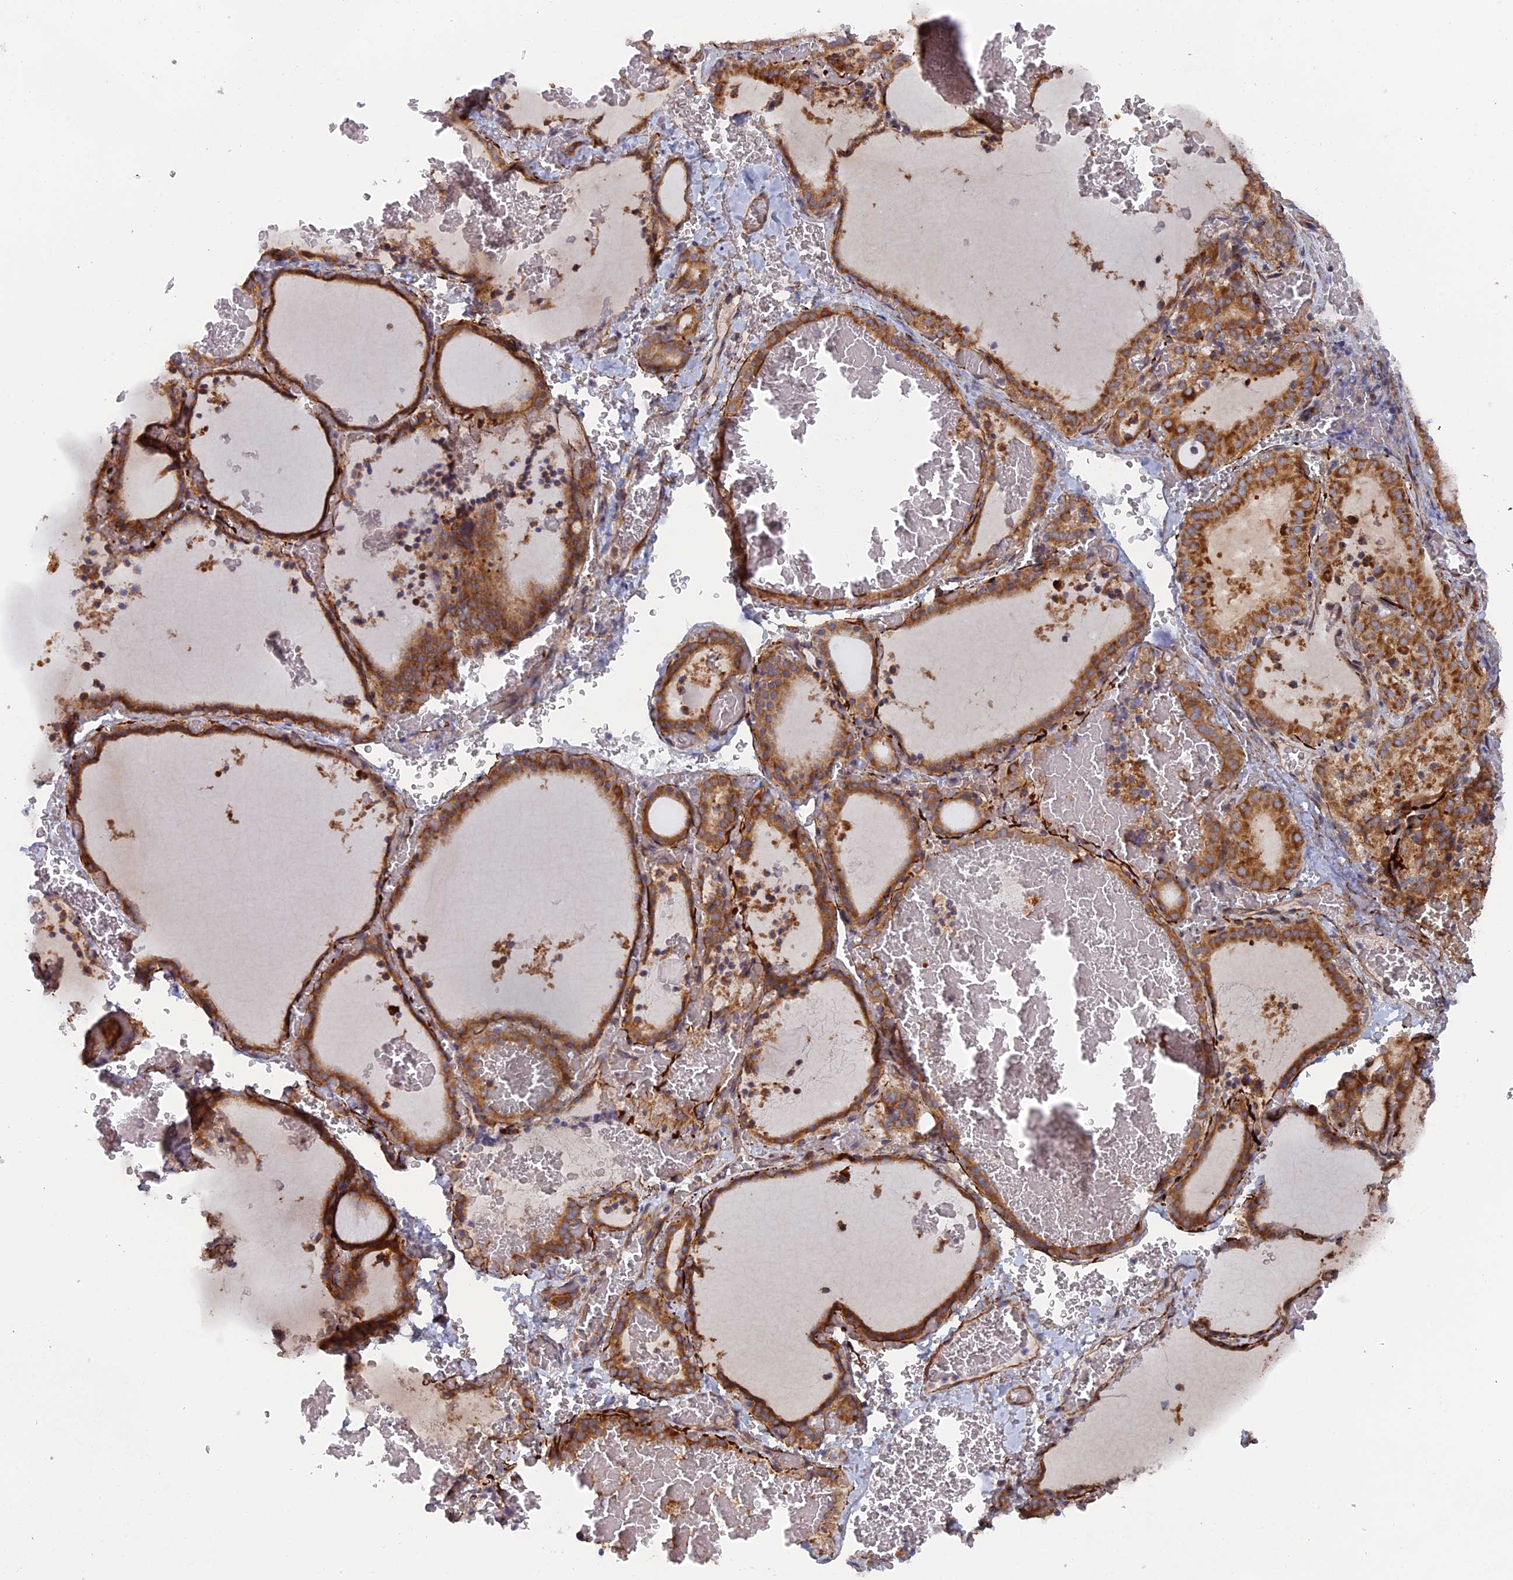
{"staining": {"intensity": "moderate", "quantity": ">75%", "location": "cytoplasmic/membranous"}, "tissue": "thyroid gland", "cell_type": "Glandular cells", "image_type": "normal", "snomed": [{"axis": "morphology", "description": "Normal tissue, NOS"}, {"axis": "topography", "description": "Thyroid gland"}], "caption": "DAB immunohistochemical staining of benign human thyroid gland displays moderate cytoplasmic/membranous protein expression in approximately >75% of glandular cells.", "gene": "TMEM196", "patient": {"sex": "female", "age": 39}}